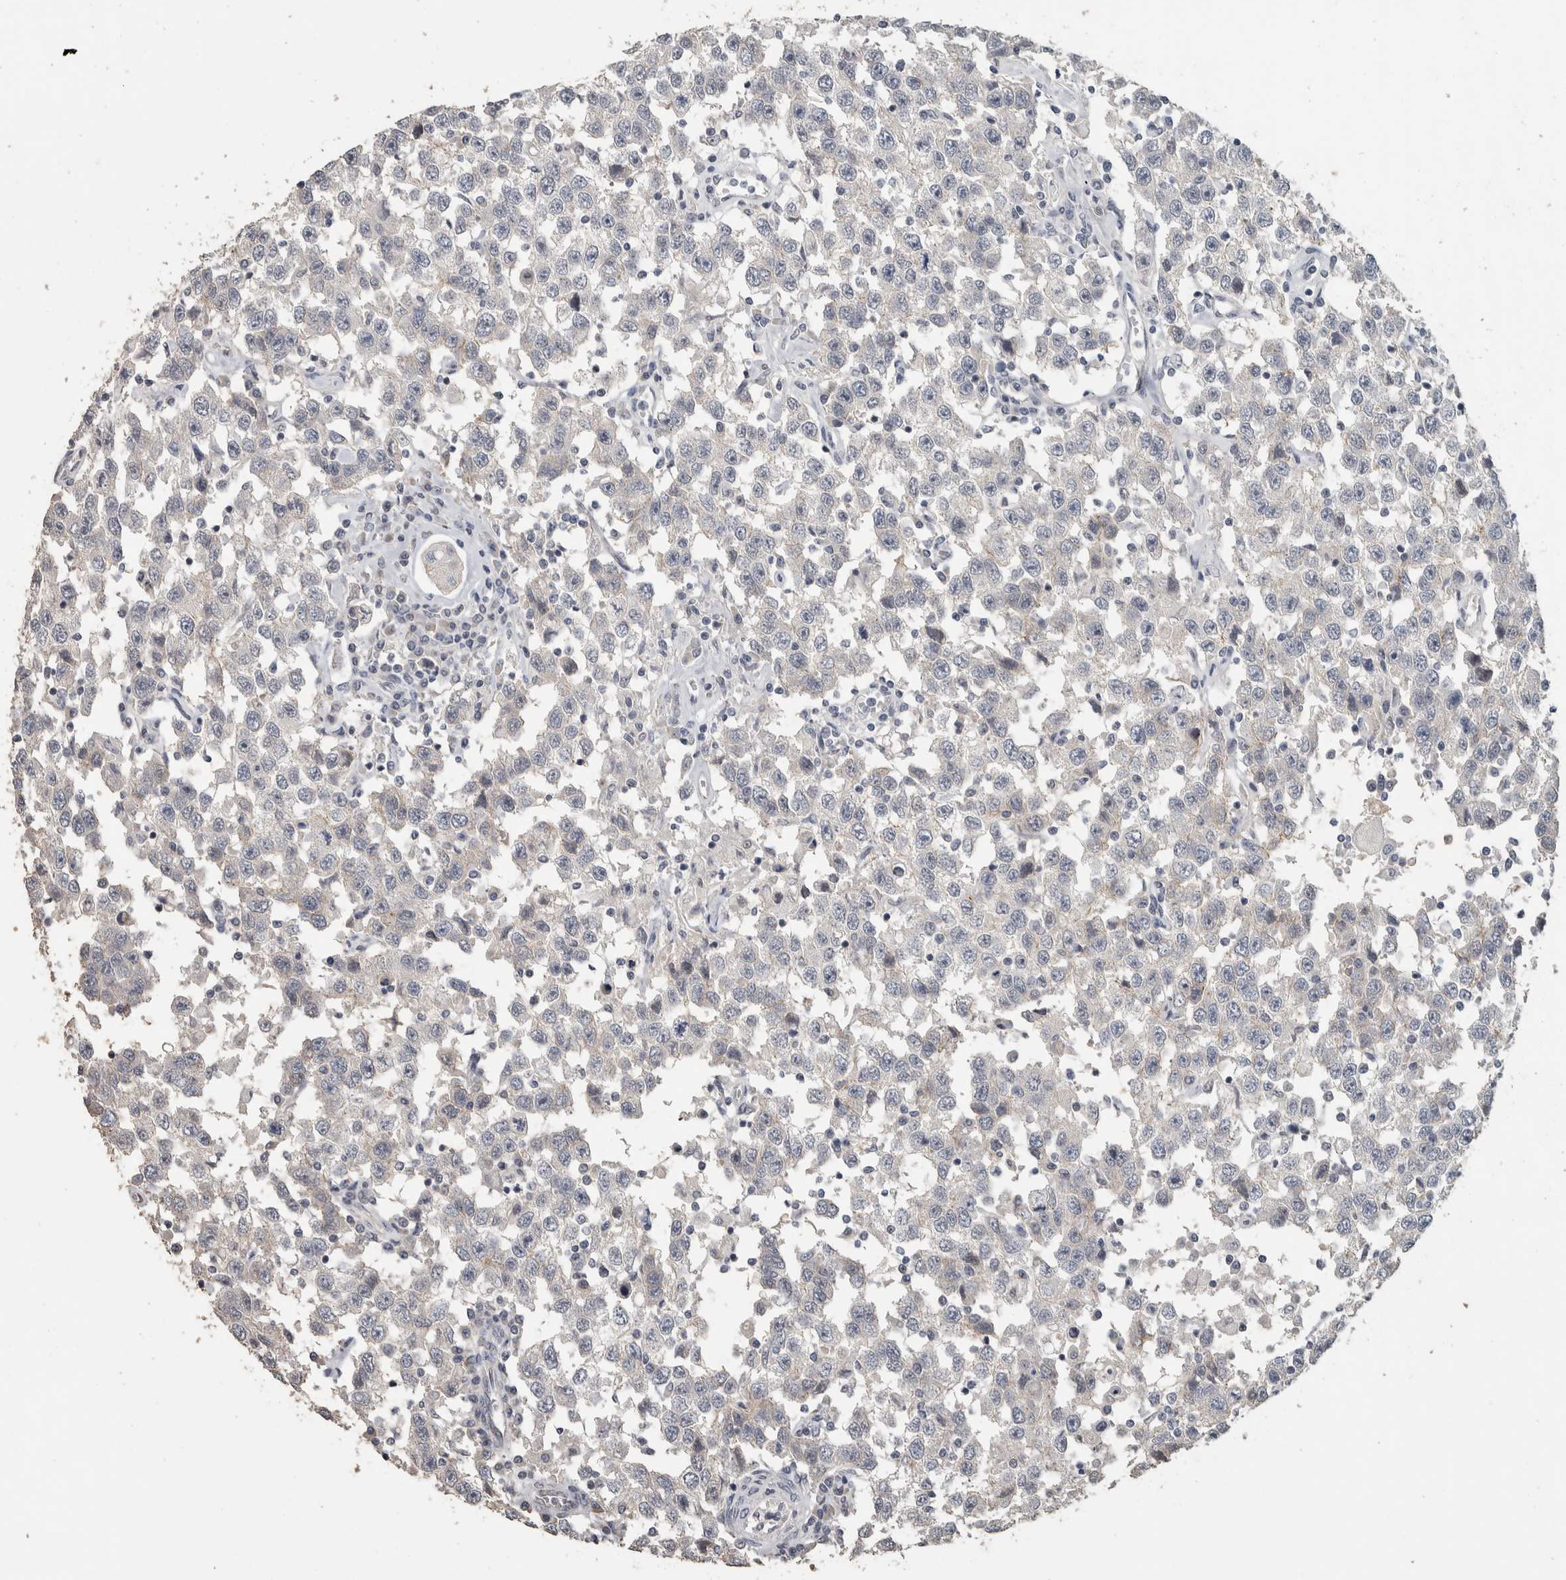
{"staining": {"intensity": "negative", "quantity": "none", "location": "none"}, "tissue": "testis cancer", "cell_type": "Tumor cells", "image_type": "cancer", "snomed": [{"axis": "morphology", "description": "Seminoma, NOS"}, {"axis": "topography", "description": "Testis"}], "caption": "Protein analysis of seminoma (testis) displays no significant positivity in tumor cells.", "gene": "NECAB1", "patient": {"sex": "male", "age": 41}}